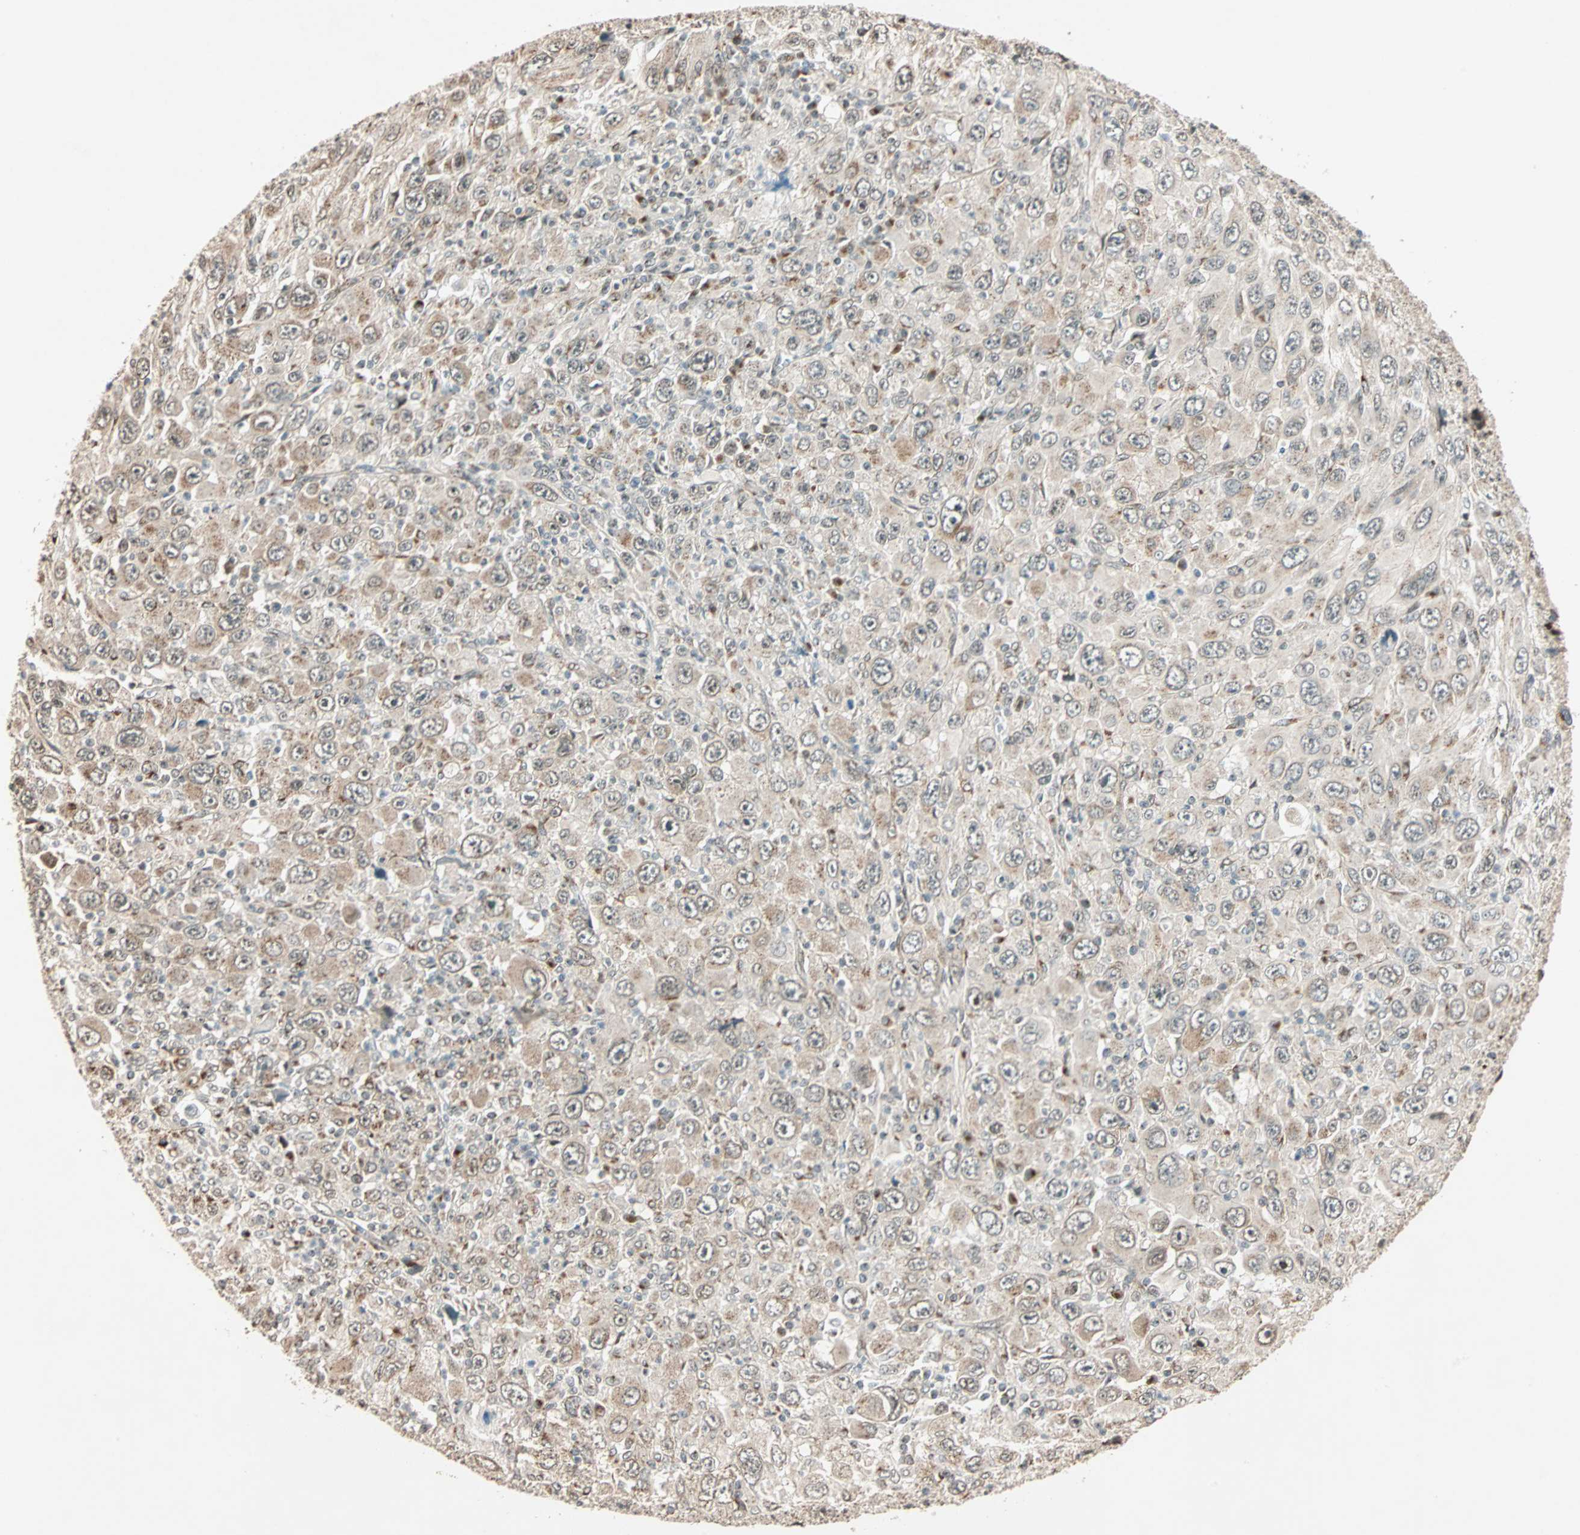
{"staining": {"intensity": "weak", "quantity": "25%-75%", "location": "cytoplasmic/membranous"}, "tissue": "melanoma", "cell_type": "Tumor cells", "image_type": "cancer", "snomed": [{"axis": "morphology", "description": "Malignant melanoma, Metastatic site"}, {"axis": "topography", "description": "Skin"}], "caption": "A histopathology image of malignant melanoma (metastatic site) stained for a protein shows weak cytoplasmic/membranous brown staining in tumor cells.", "gene": "PRDM2", "patient": {"sex": "female", "age": 56}}